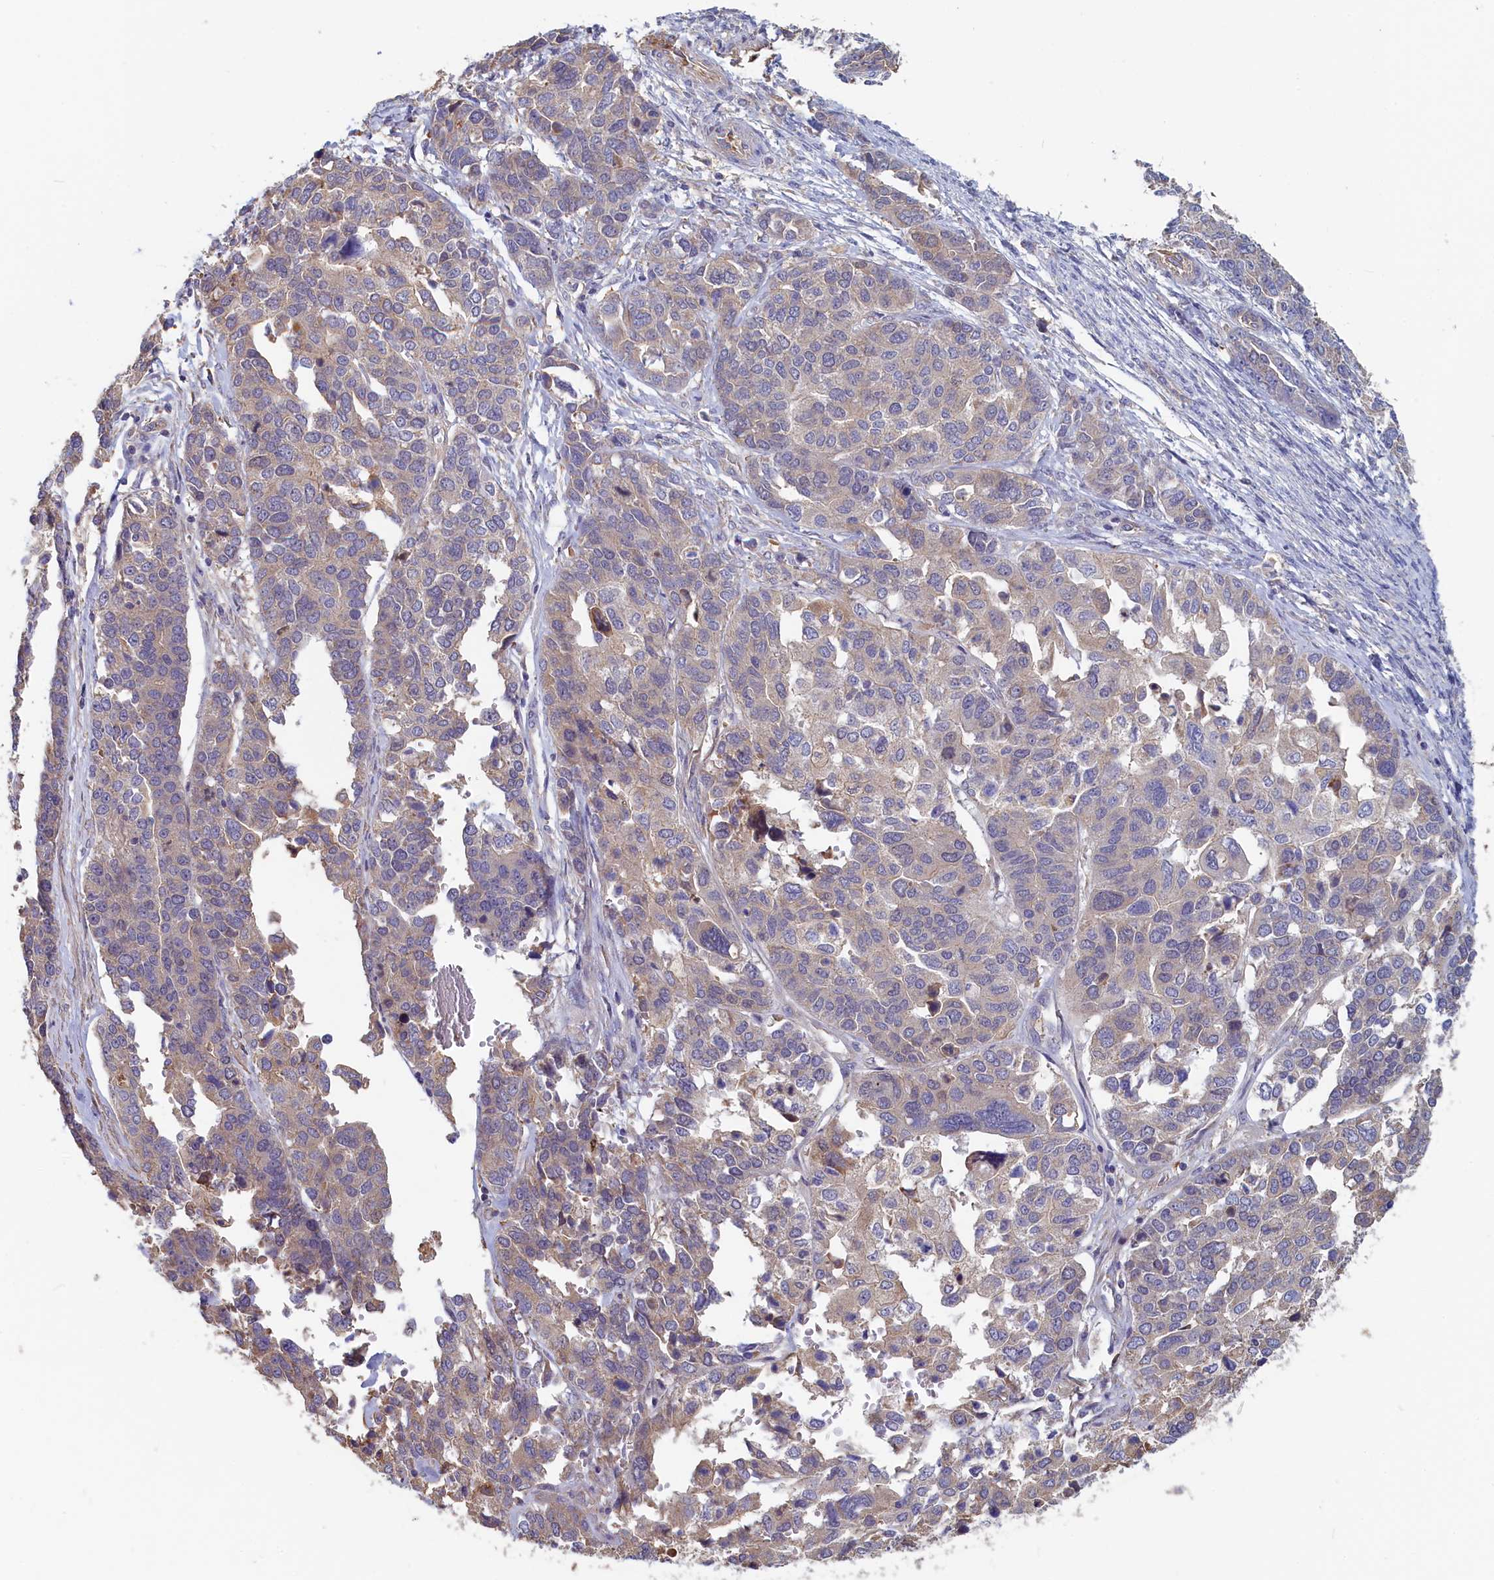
{"staining": {"intensity": "weak", "quantity": "25%-75%", "location": "cytoplasmic/membranous"}, "tissue": "ovarian cancer", "cell_type": "Tumor cells", "image_type": "cancer", "snomed": [{"axis": "morphology", "description": "Cystadenocarcinoma, serous, NOS"}, {"axis": "topography", "description": "Ovary"}], "caption": "Ovarian serous cystadenocarcinoma stained for a protein (brown) exhibits weak cytoplasmic/membranous positive positivity in about 25%-75% of tumor cells.", "gene": "ANKRD2", "patient": {"sex": "female", "age": 44}}